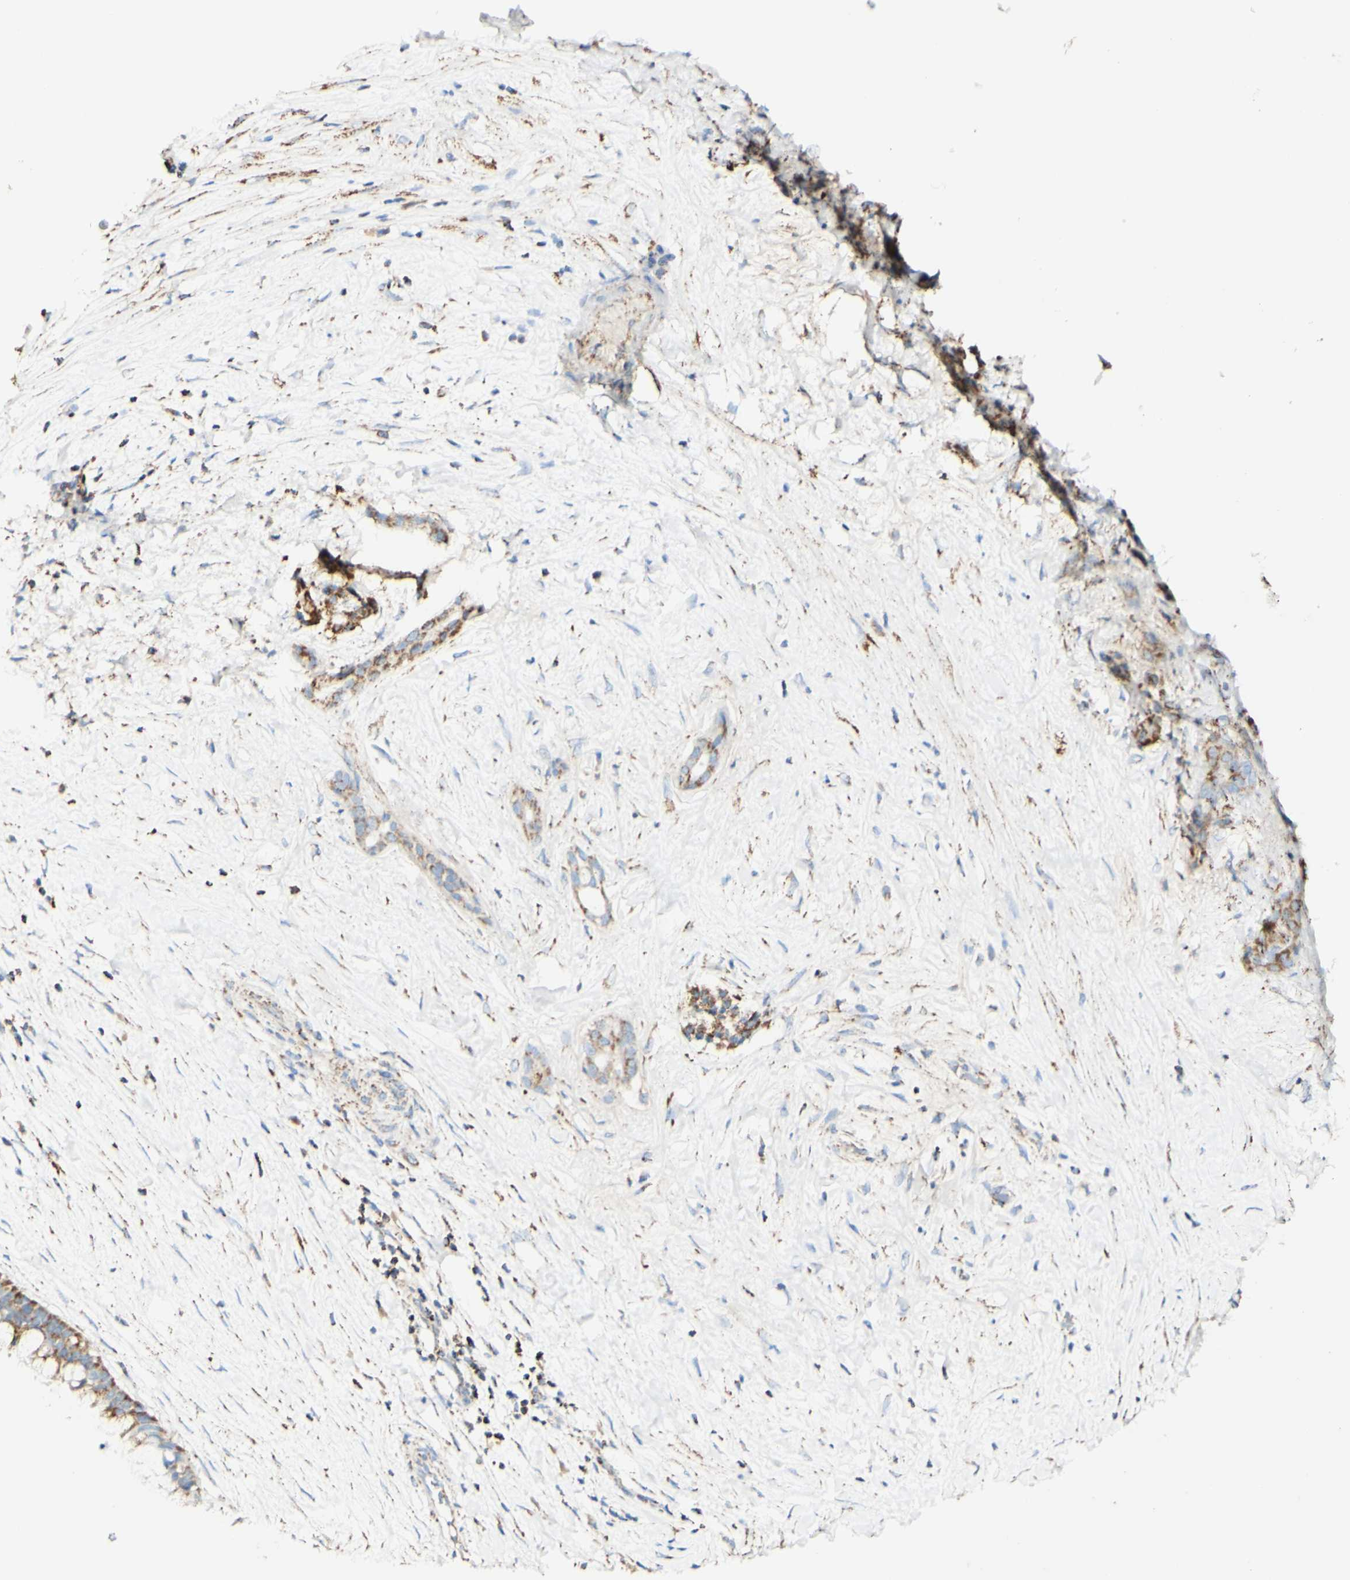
{"staining": {"intensity": "weak", "quantity": ">75%", "location": "cytoplasmic/membranous"}, "tissue": "pancreatic cancer", "cell_type": "Tumor cells", "image_type": "cancer", "snomed": [{"axis": "morphology", "description": "Adenocarcinoma, NOS"}, {"axis": "topography", "description": "Pancreas"}], "caption": "Adenocarcinoma (pancreatic) stained with a brown dye demonstrates weak cytoplasmic/membranous positive positivity in about >75% of tumor cells.", "gene": "OXCT1", "patient": {"sex": "male", "age": 41}}